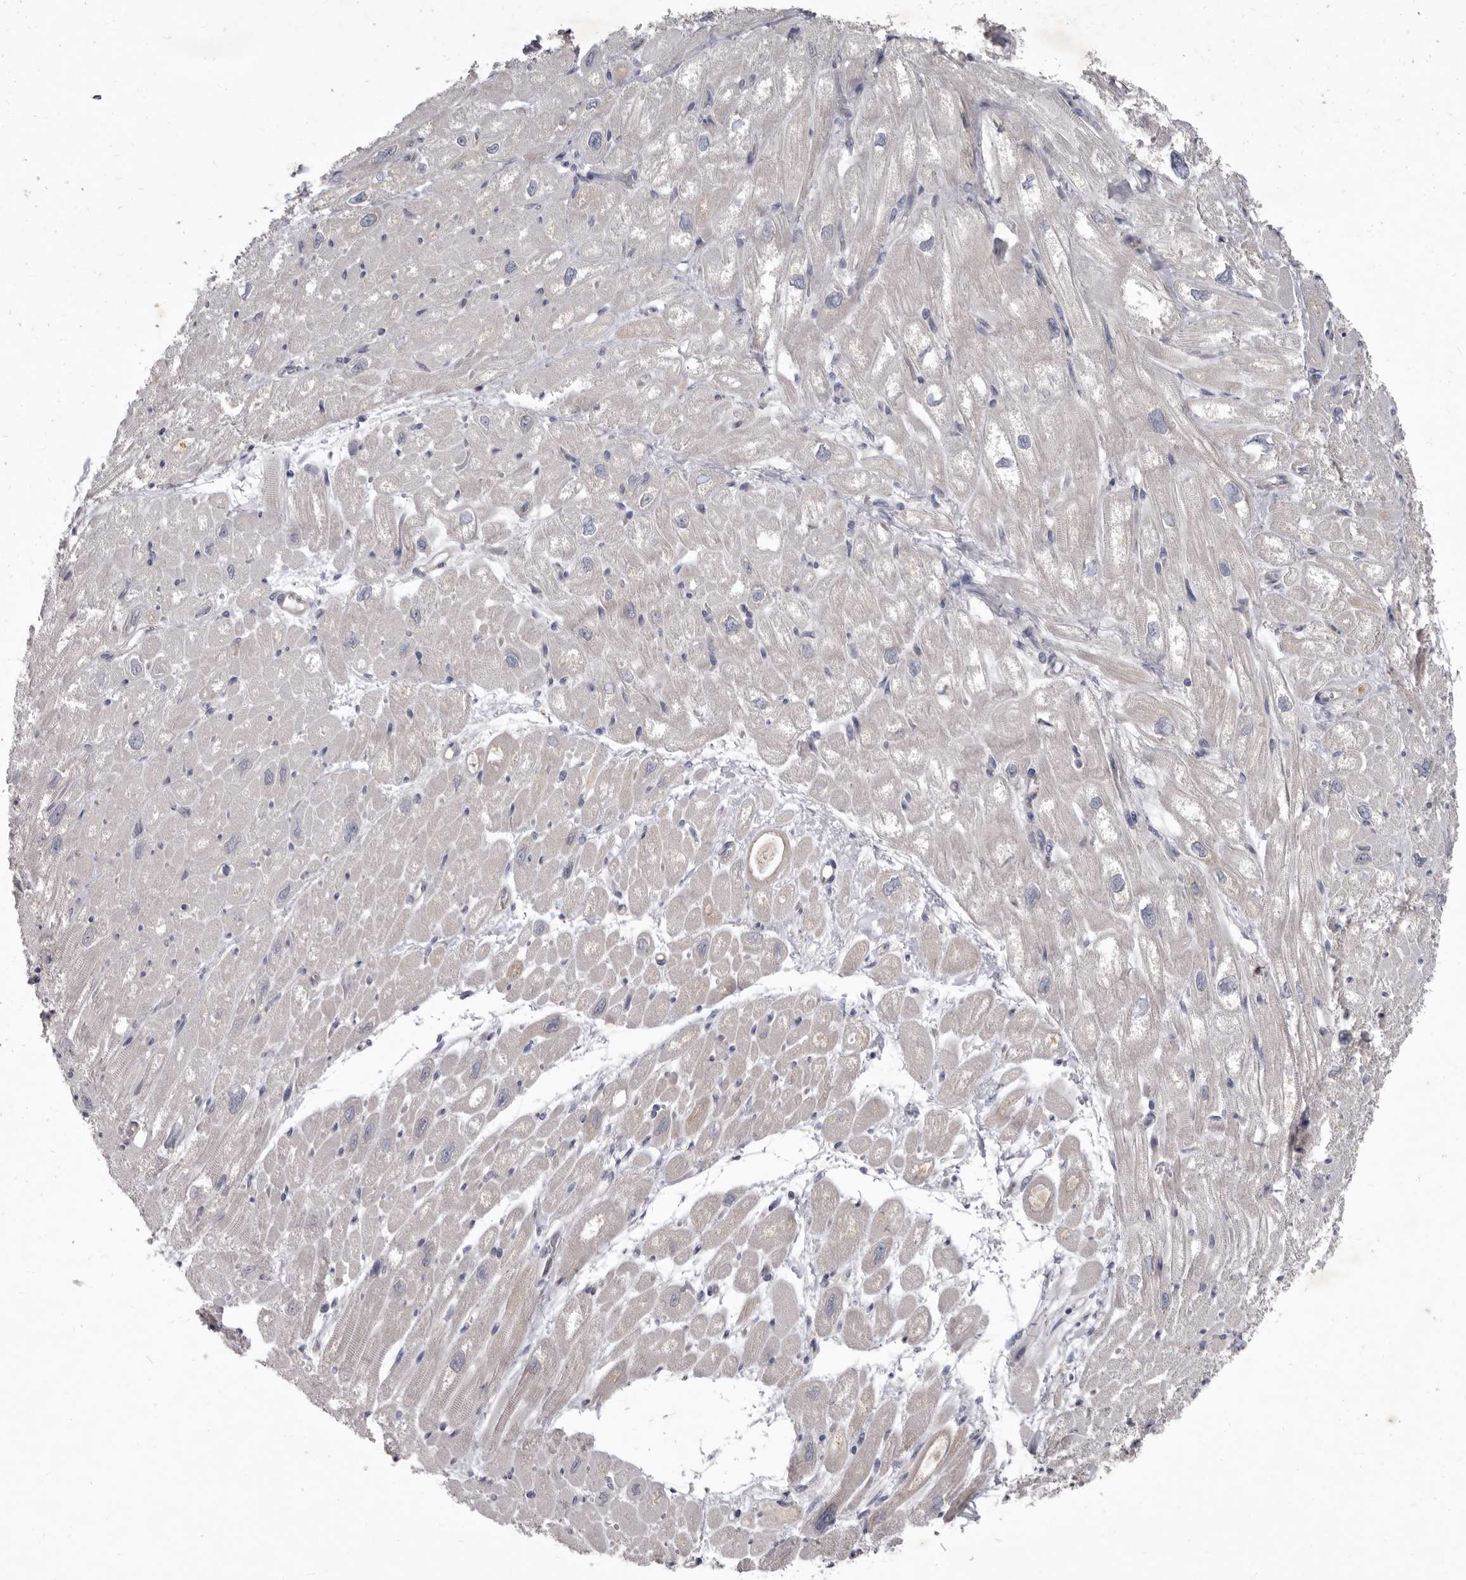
{"staining": {"intensity": "weak", "quantity": "<25%", "location": "cytoplasmic/membranous"}, "tissue": "heart muscle", "cell_type": "Cardiomyocytes", "image_type": "normal", "snomed": [{"axis": "morphology", "description": "Normal tissue, NOS"}, {"axis": "topography", "description": "Heart"}], "caption": "An immunohistochemistry (IHC) micrograph of unremarkable heart muscle is shown. There is no staining in cardiomyocytes of heart muscle.", "gene": "GSK3B", "patient": {"sex": "male", "age": 50}}